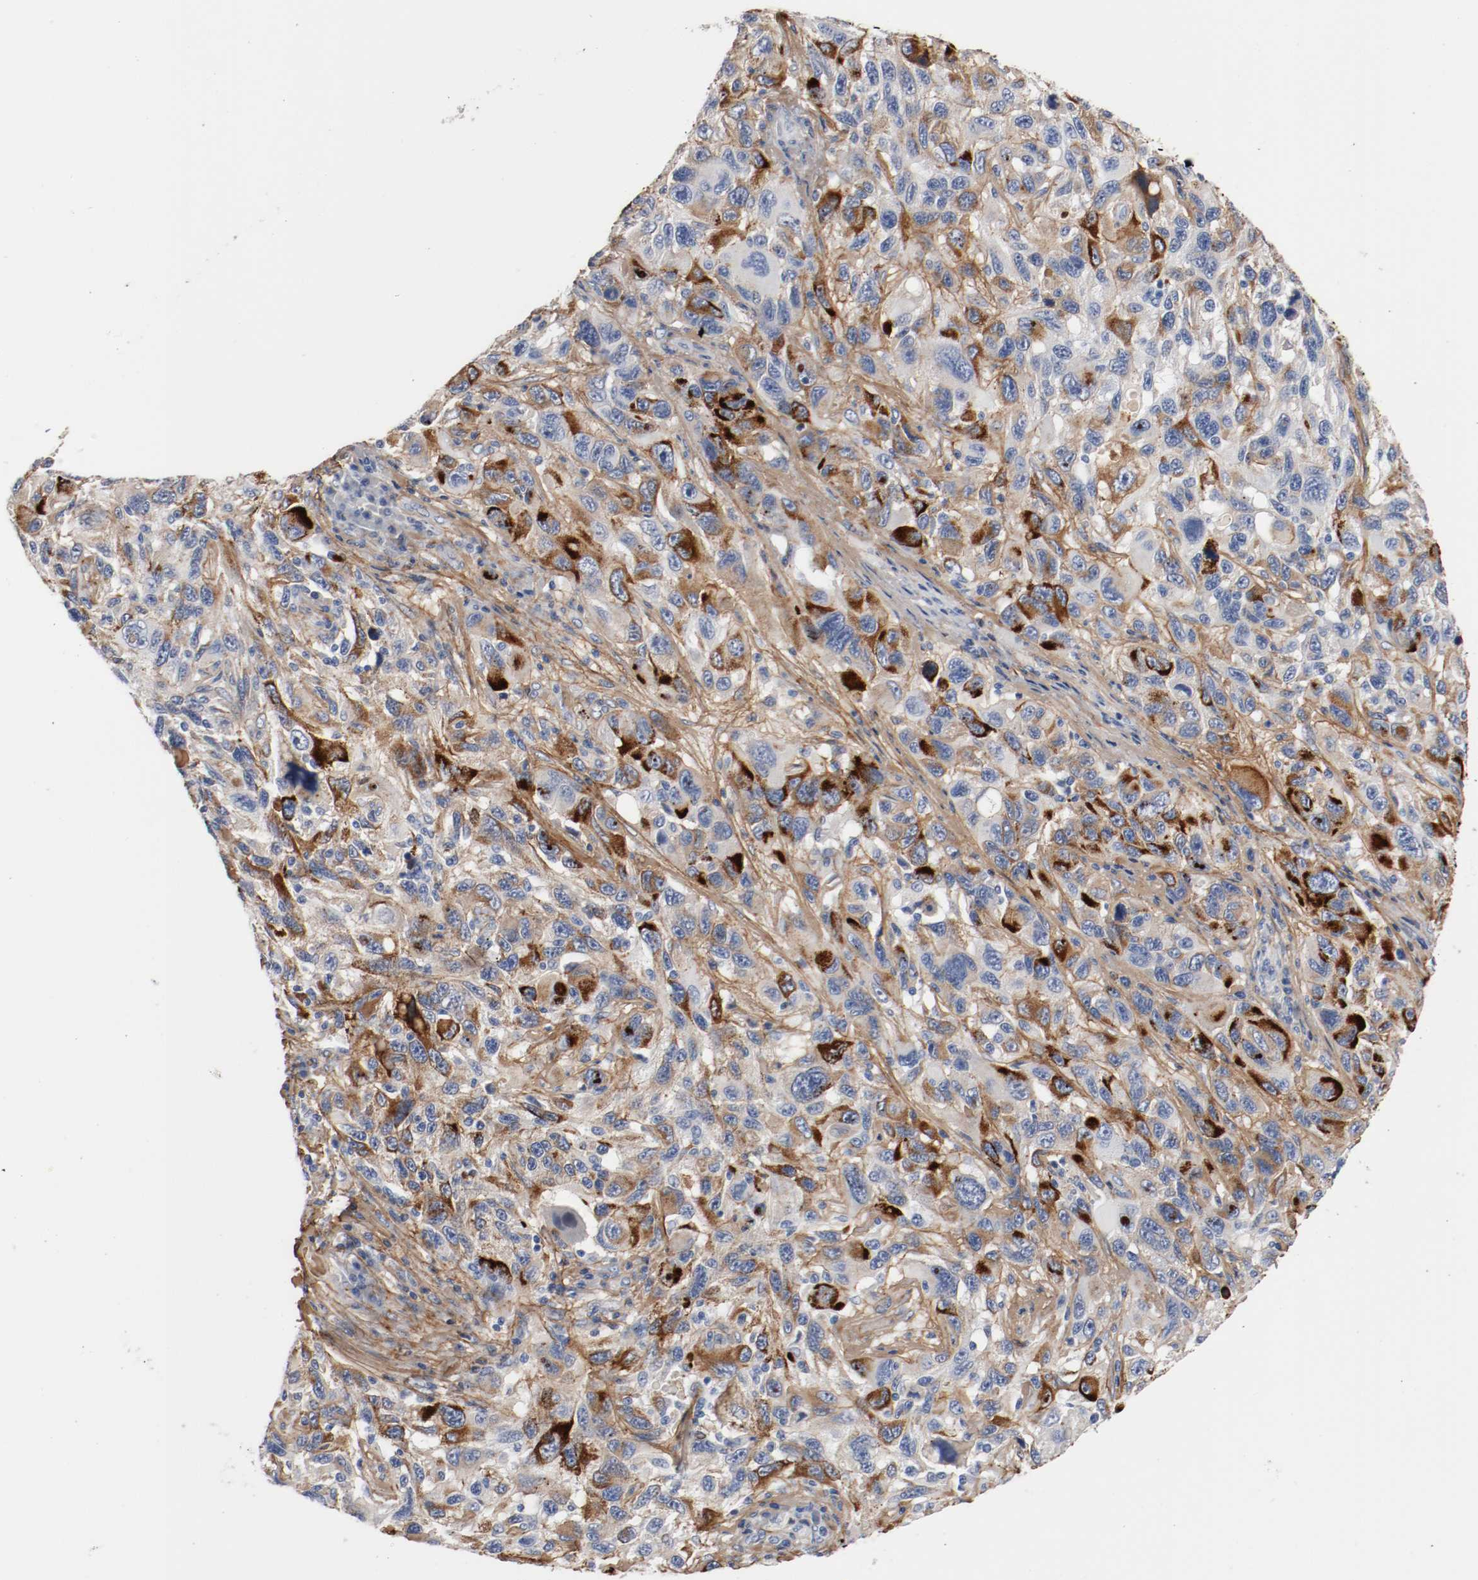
{"staining": {"intensity": "strong", "quantity": "25%-75%", "location": "cytoplasmic/membranous"}, "tissue": "melanoma", "cell_type": "Tumor cells", "image_type": "cancer", "snomed": [{"axis": "morphology", "description": "Malignant melanoma, NOS"}, {"axis": "topography", "description": "Skin"}], "caption": "Human melanoma stained with a protein marker reveals strong staining in tumor cells.", "gene": "TNC", "patient": {"sex": "male", "age": 53}}